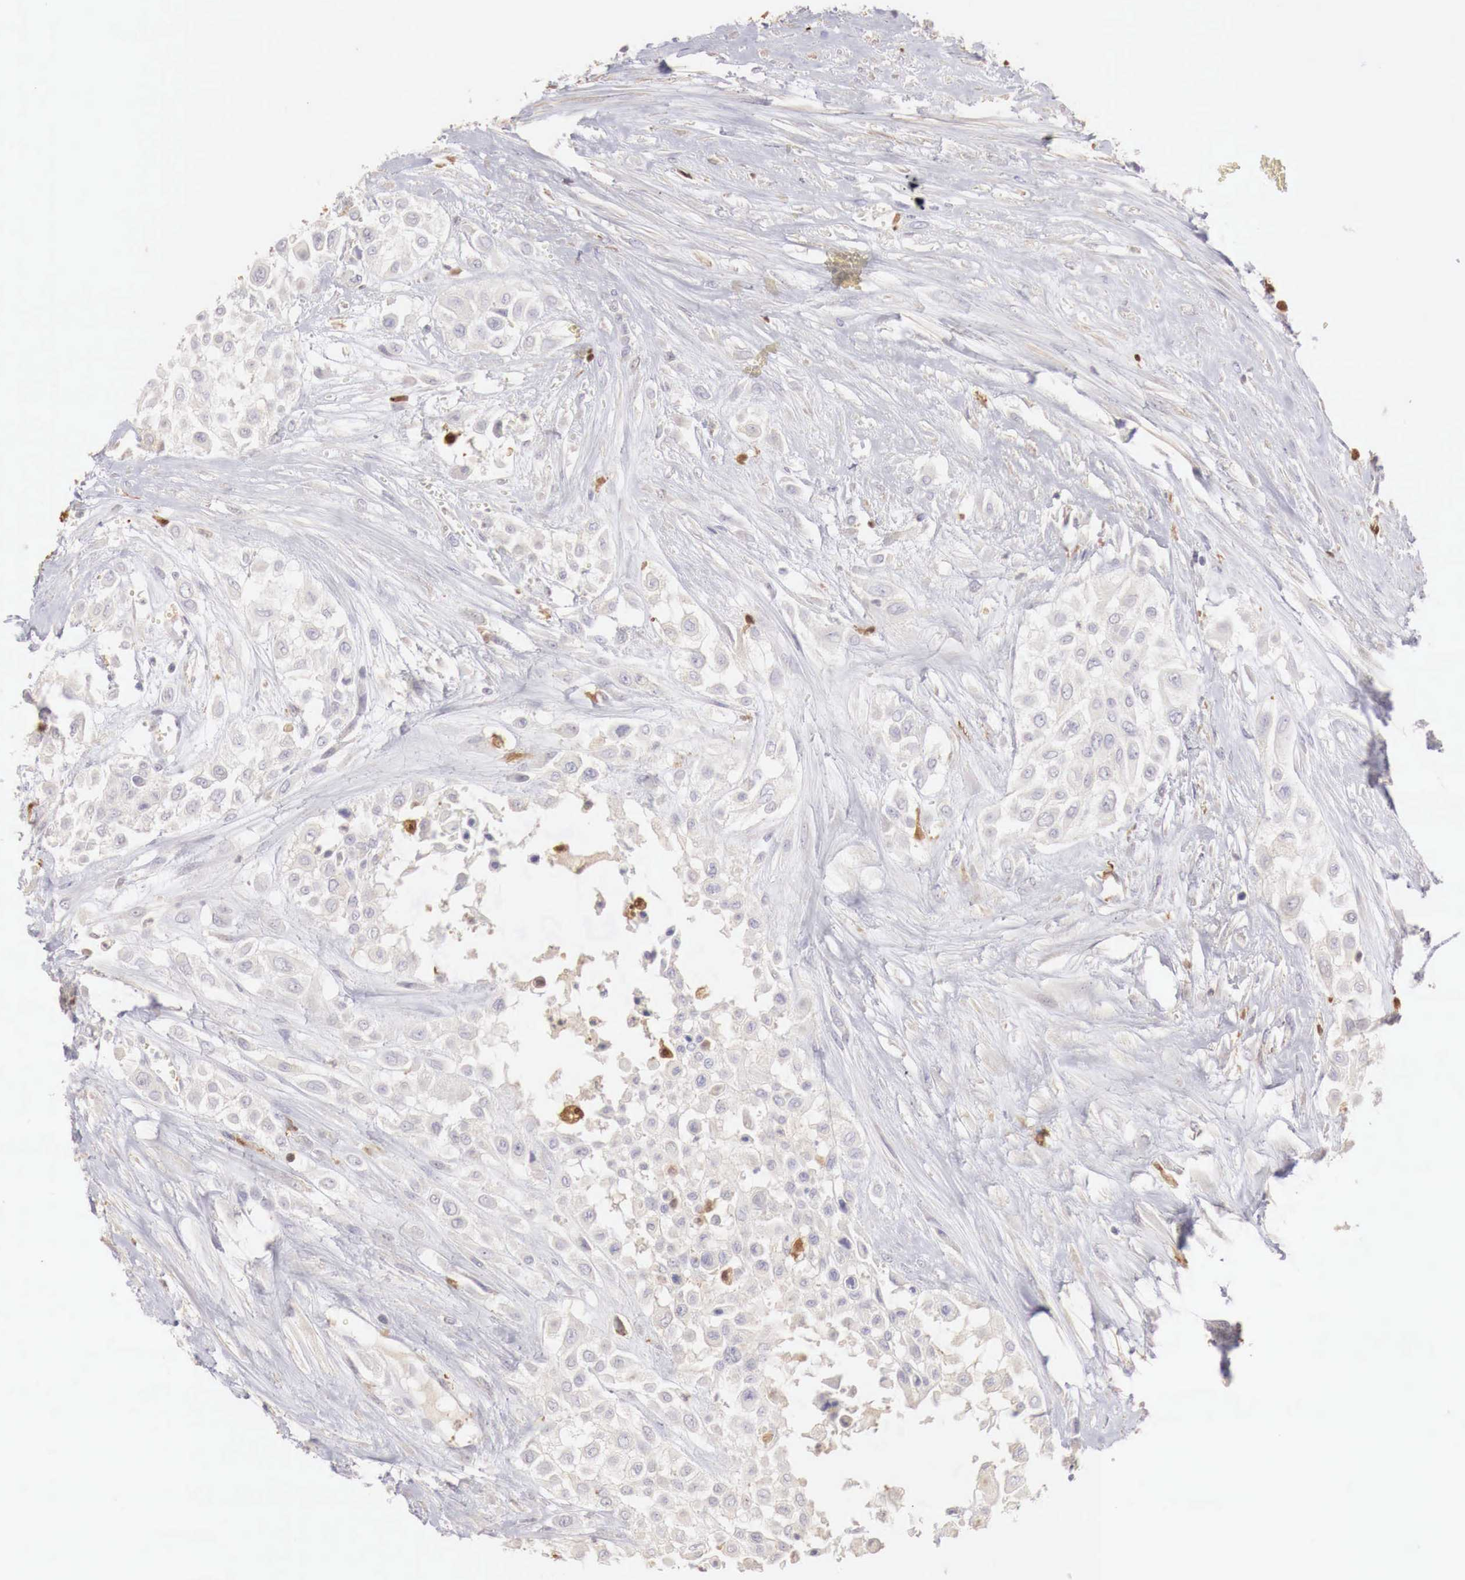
{"staining": {"intensity": "negative", "quantity": "none", "location": "none"}, "tissue": "urothelial cancer", "cell_type": "Tumor cells", "image_type": "cancer", "snomed": [{"axis": "morphology", "description": "Urothelial carcinoma, High grade"}, {"axis": "topography", "description": "Urinary bladder"}], "caption": "Immunohistochemistry (IHC) photomicrograph of neoplastic tissue: urothelial carcinoma (high-grade) stained with DAB (3,3'-diaminobenzidine) shows no significant protein expression in tumor cells. Brightfield microscopy of immunohistochemistry stained with DAB (3,3'-diaminobenzidine) (brown) and hematoxylin (blue), captured at high magnification.", "gene": "RENBP", "patient": {"sex": "male", "age": 57}}